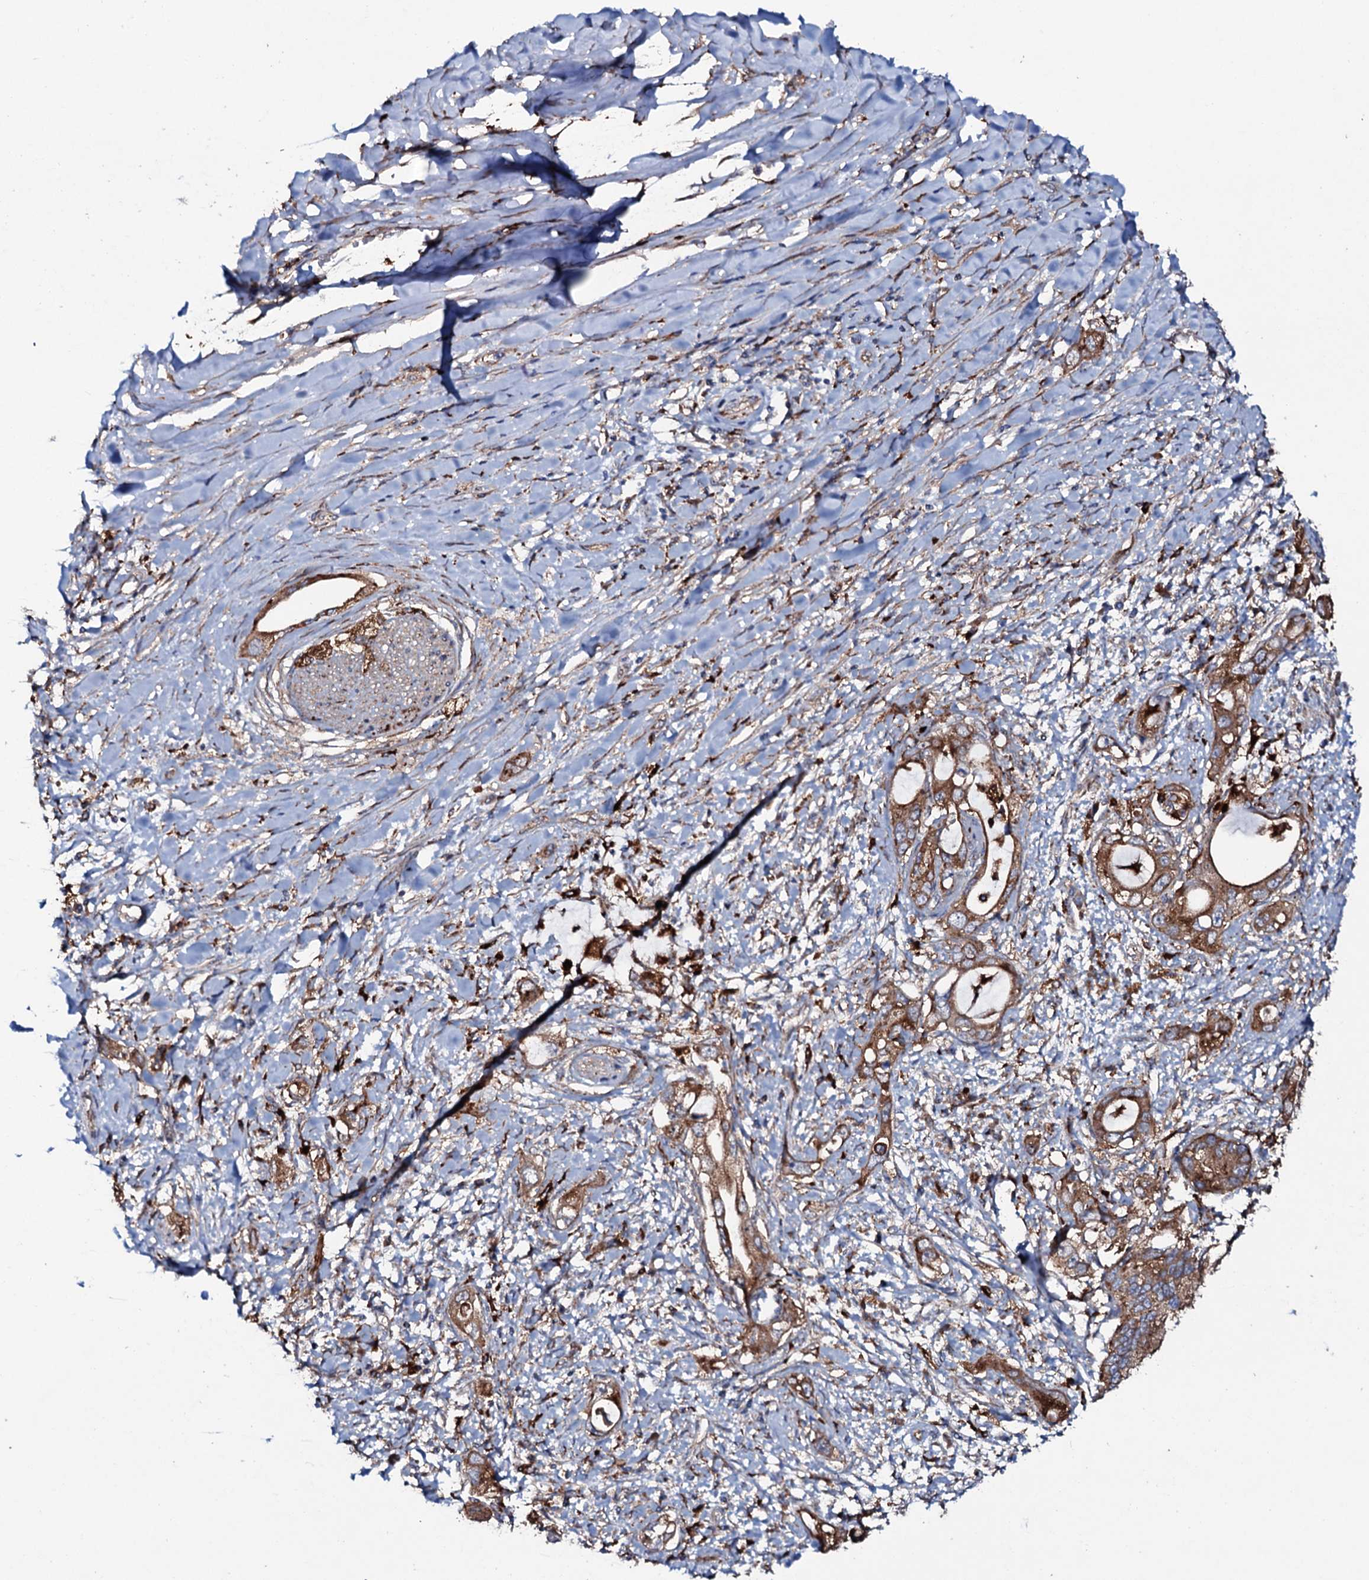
{"staining": {"intensity": "moderate", "quantity": ">75%", "location": "cytoplasmic/membranous"}, "tissue": "pancreatic cancer", "cell_type": "Tumor cells", "image_type": "cancer", "snomed": [{"axis": "morphology", "description": "Inflammation, NOS"}, {"axis": "morphology", "description": "Adenocarcinoma, NOS"}, {"axis": "topography", "description": "Pancreas"}], "caption": "Immunohistochemical staining of pancreatic adenocarcinoma displays moderate cytoplasmic/membranous protein expression in about >75% of tumor cells. Nuclei are stained in blue.", "gene": "P2RX4", "patient": {"sex": "female", "age": 56}}